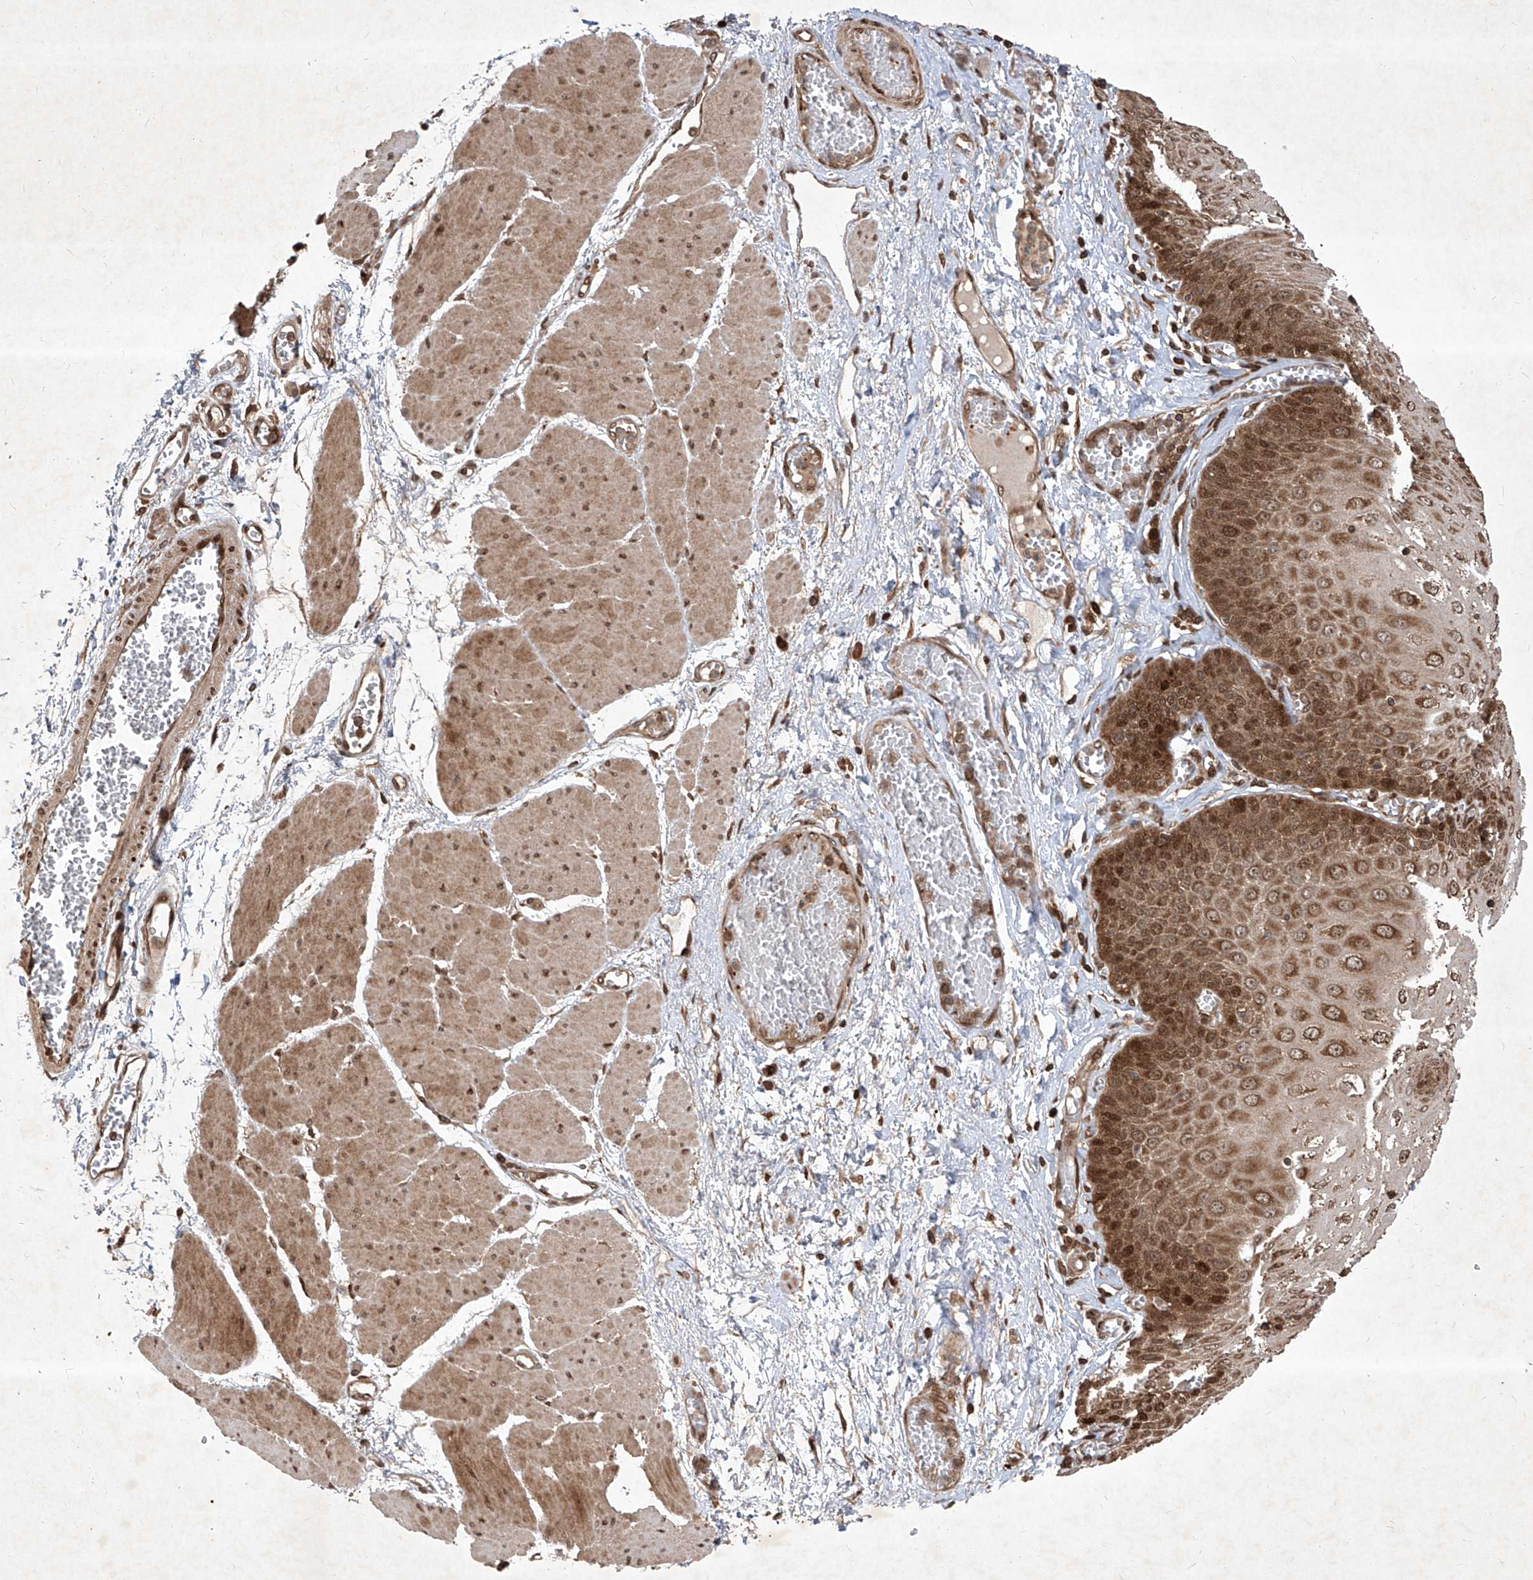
{"staining": {"intensity": "strong", "quantity": "25%-75%", "location": "cytoplasmic/membranous,nuclear"}, "tissue": "esophagus", "cell_type": "Squamous epithelial cells", "image_type": "normal", "snomed": [{"axis": "morphology", "description": "Normal tissue, NOS"}, {"axis": "topography", "description": "Esophagus"}], "caption": "Squamous epithelial cells reveal high levels of strong cytoplasmic/membranous,nuclear staining in about 25%-75% of cells in unremarkable esophagus. The staining was performed using DAB, with brown indicating positive protein expression. Nuclei are stained blue with hematoxylin.", "gene": "MAGED2", "patient": {"sex": "male", "age": 60}}